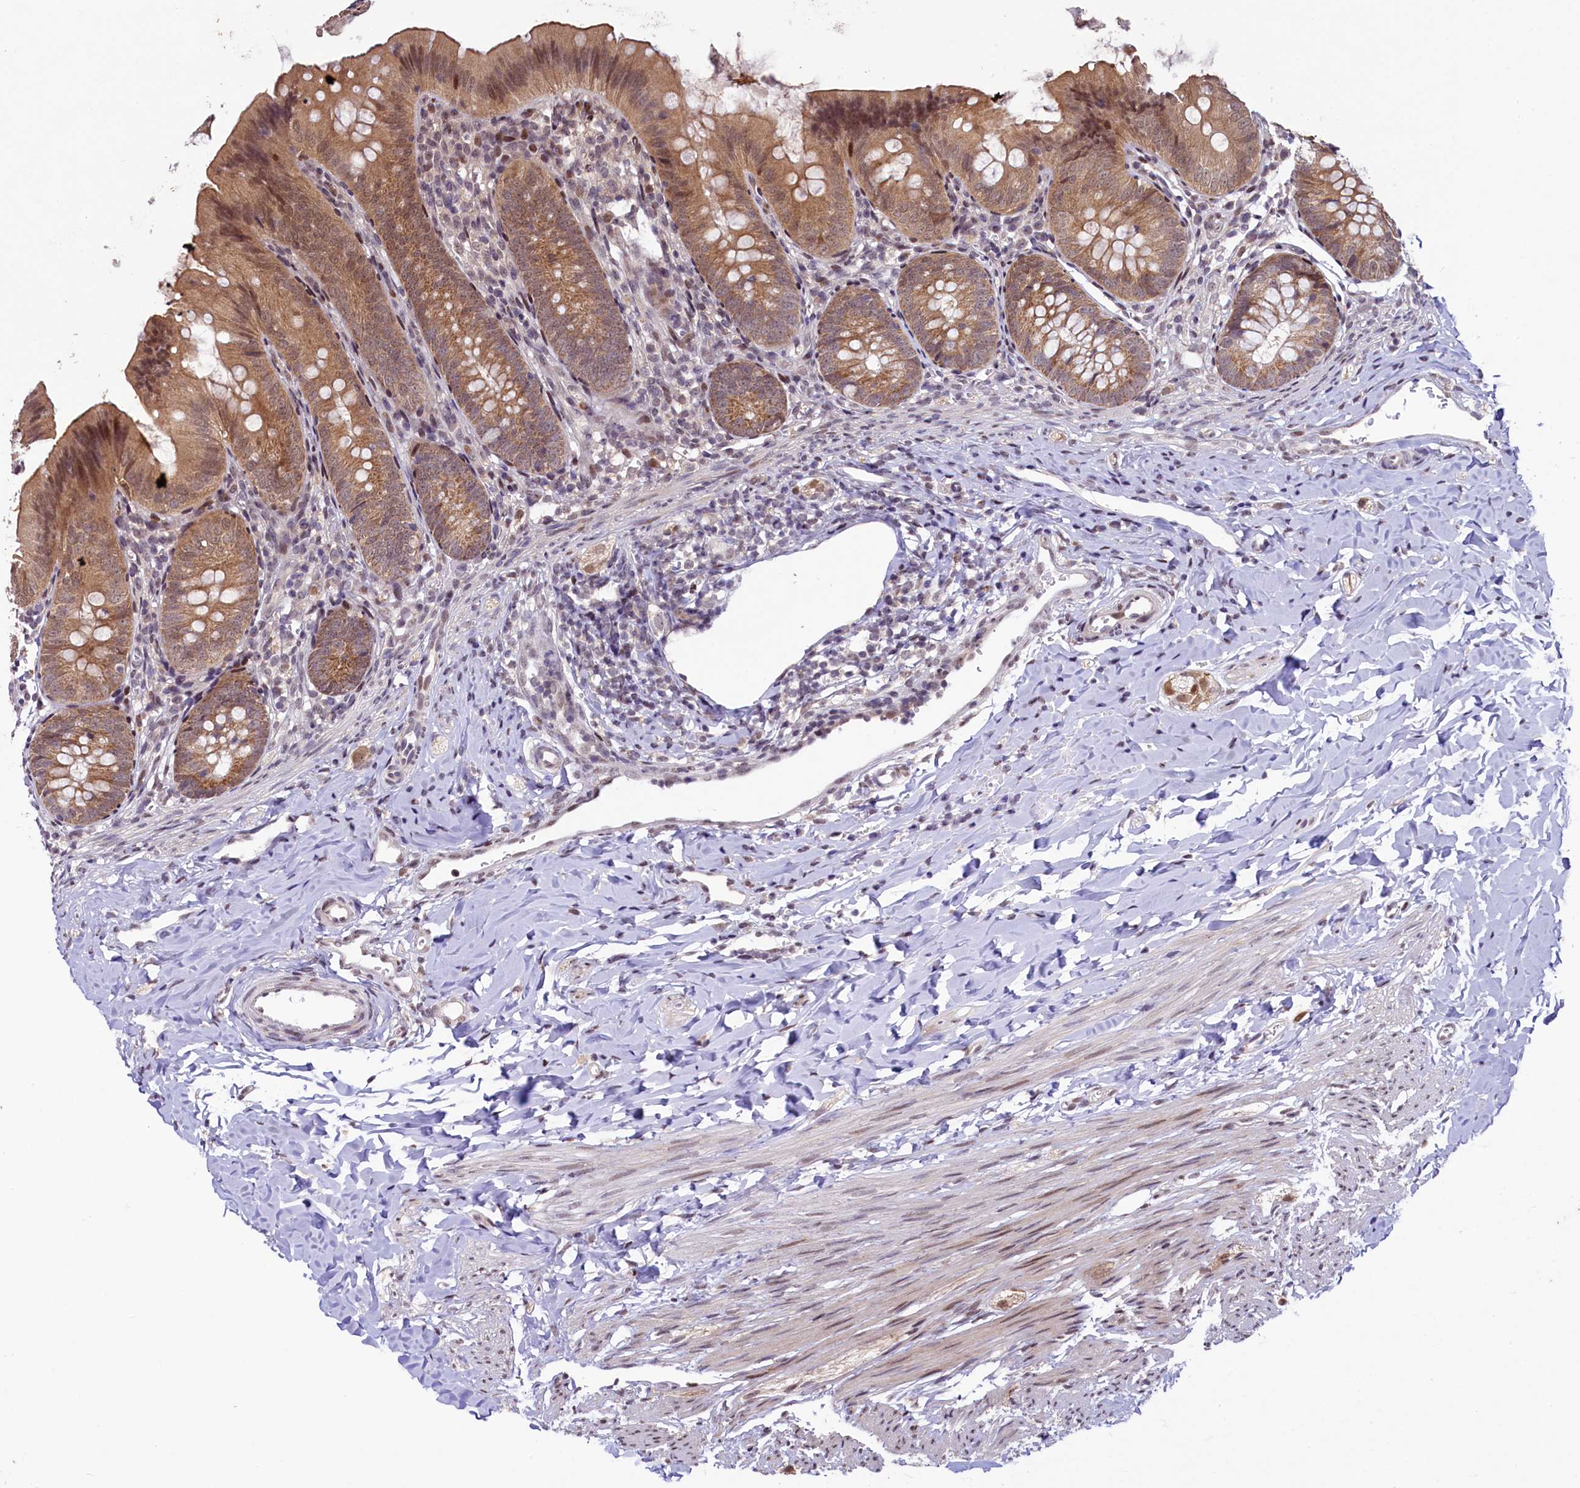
{"staining": {"intensity": "moderate", "quantity": ">75%", "location": "cytoplasmic/membranous,nuclear"}, "tissue": "appendix", "cell_type": "Glandular cells", "image_type": "normal", "snomed": [{"axis": "morphology", "description": "Normal tissue, NOS"}, {"axis": "topography", "description": "Appendix"}], "caption": "About >75% of glandular cells in benign human appendix exhibit moderate cytoplasmic/membranous,nuclear protein positivity as visualized by brown immunohistochemical staining.", "gene": "ANKS3", "patient": {"sex": "male", "age": 1}}